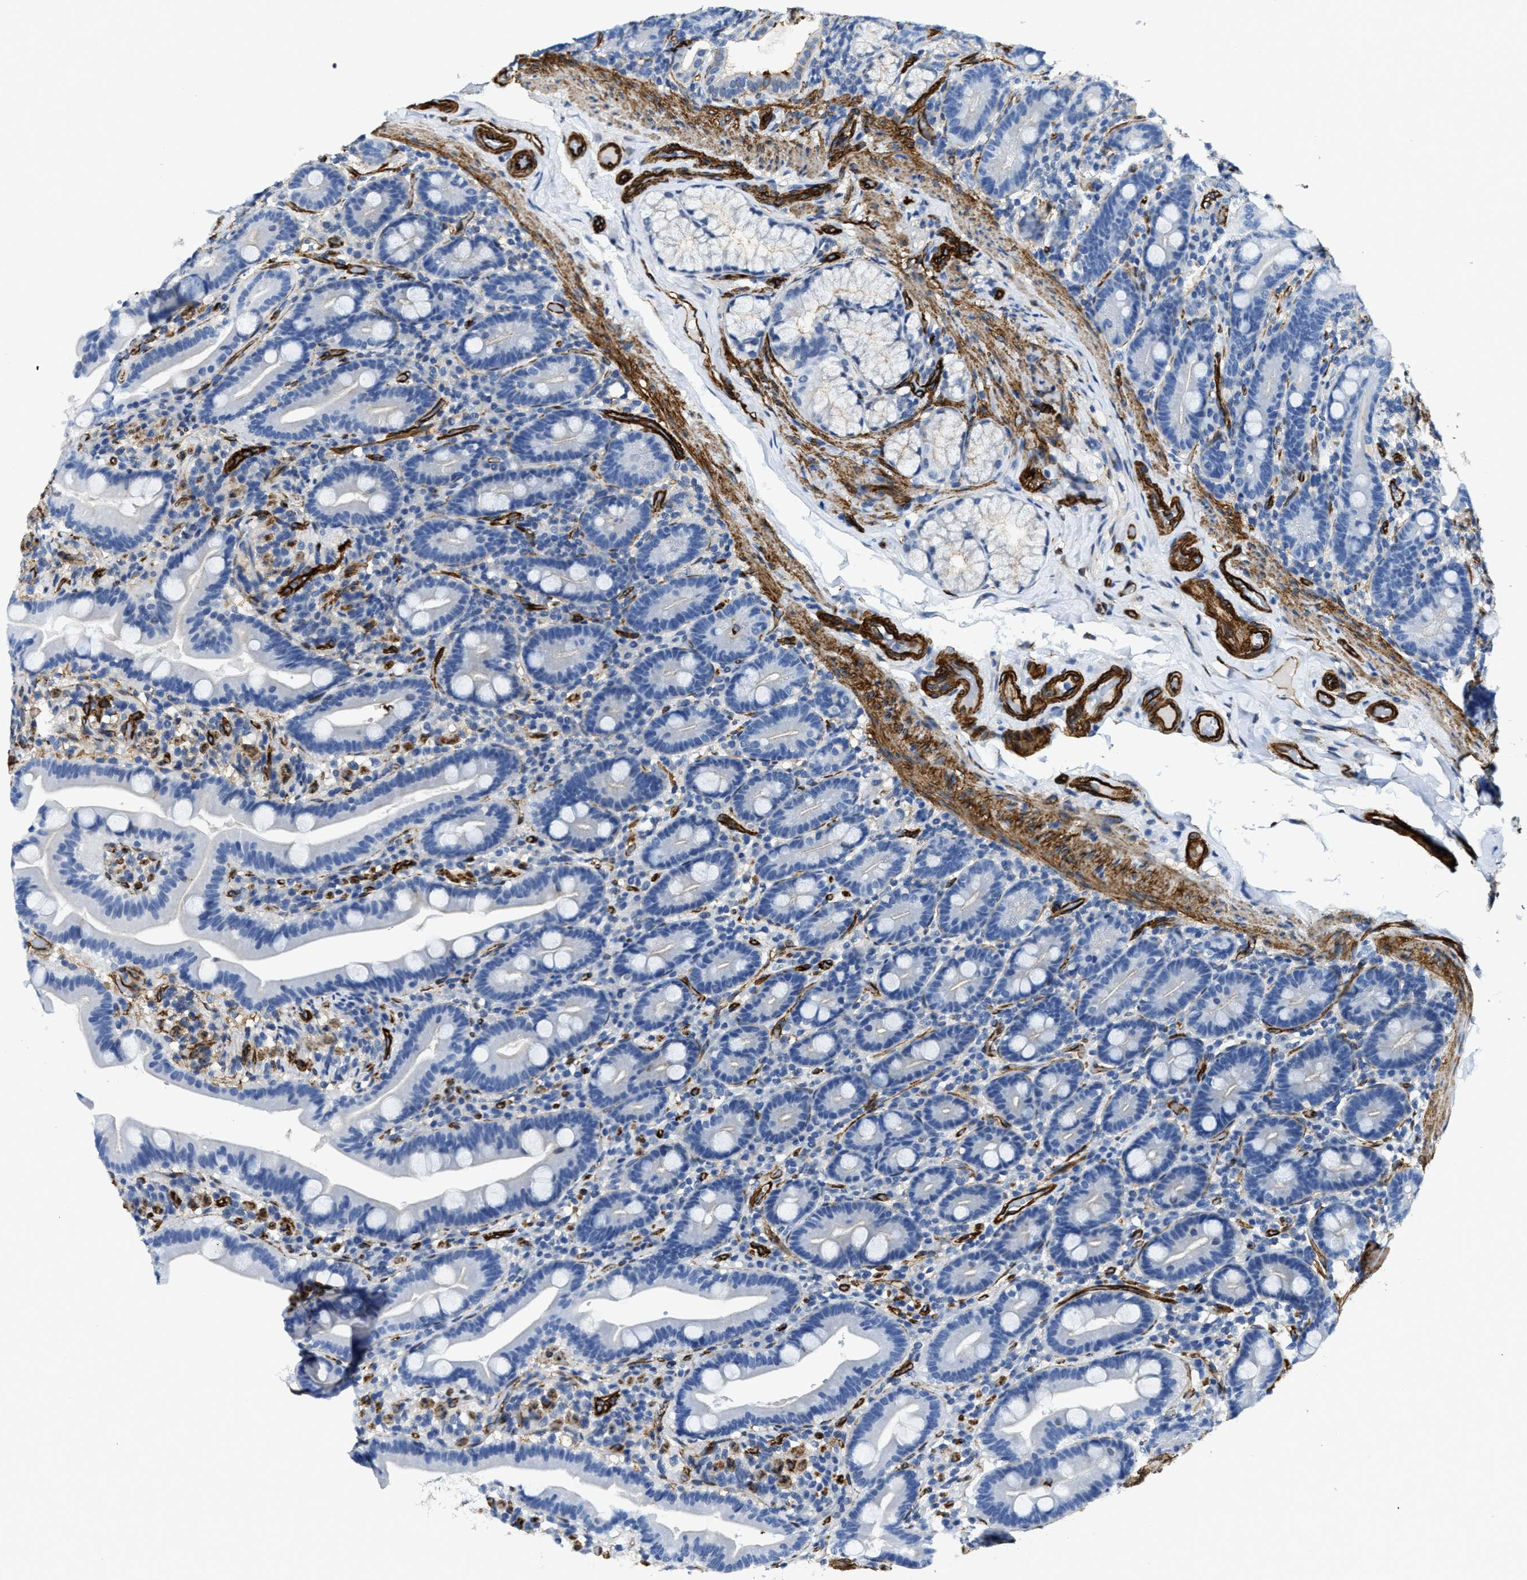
{"staining": {"intensity": "negative", "quantity": "none", "location": "none"}, "tissue": "duodenum", "cell_type": "Glandular cells", "image_type": "normal", "snomed": [{"axis": "morphology", "description": "Normal tissue, NOS"}, {"axis": "topography", "description": "Duodenum"}], "caption": "Immunohistochemistry (IHC) histopathology image of normal duodenum: human duodenum stained with DAB exhibits no significant protein staining in glandular cells.", "gene": "NAB1", "patient": {"sex": "male", "age": 54}}